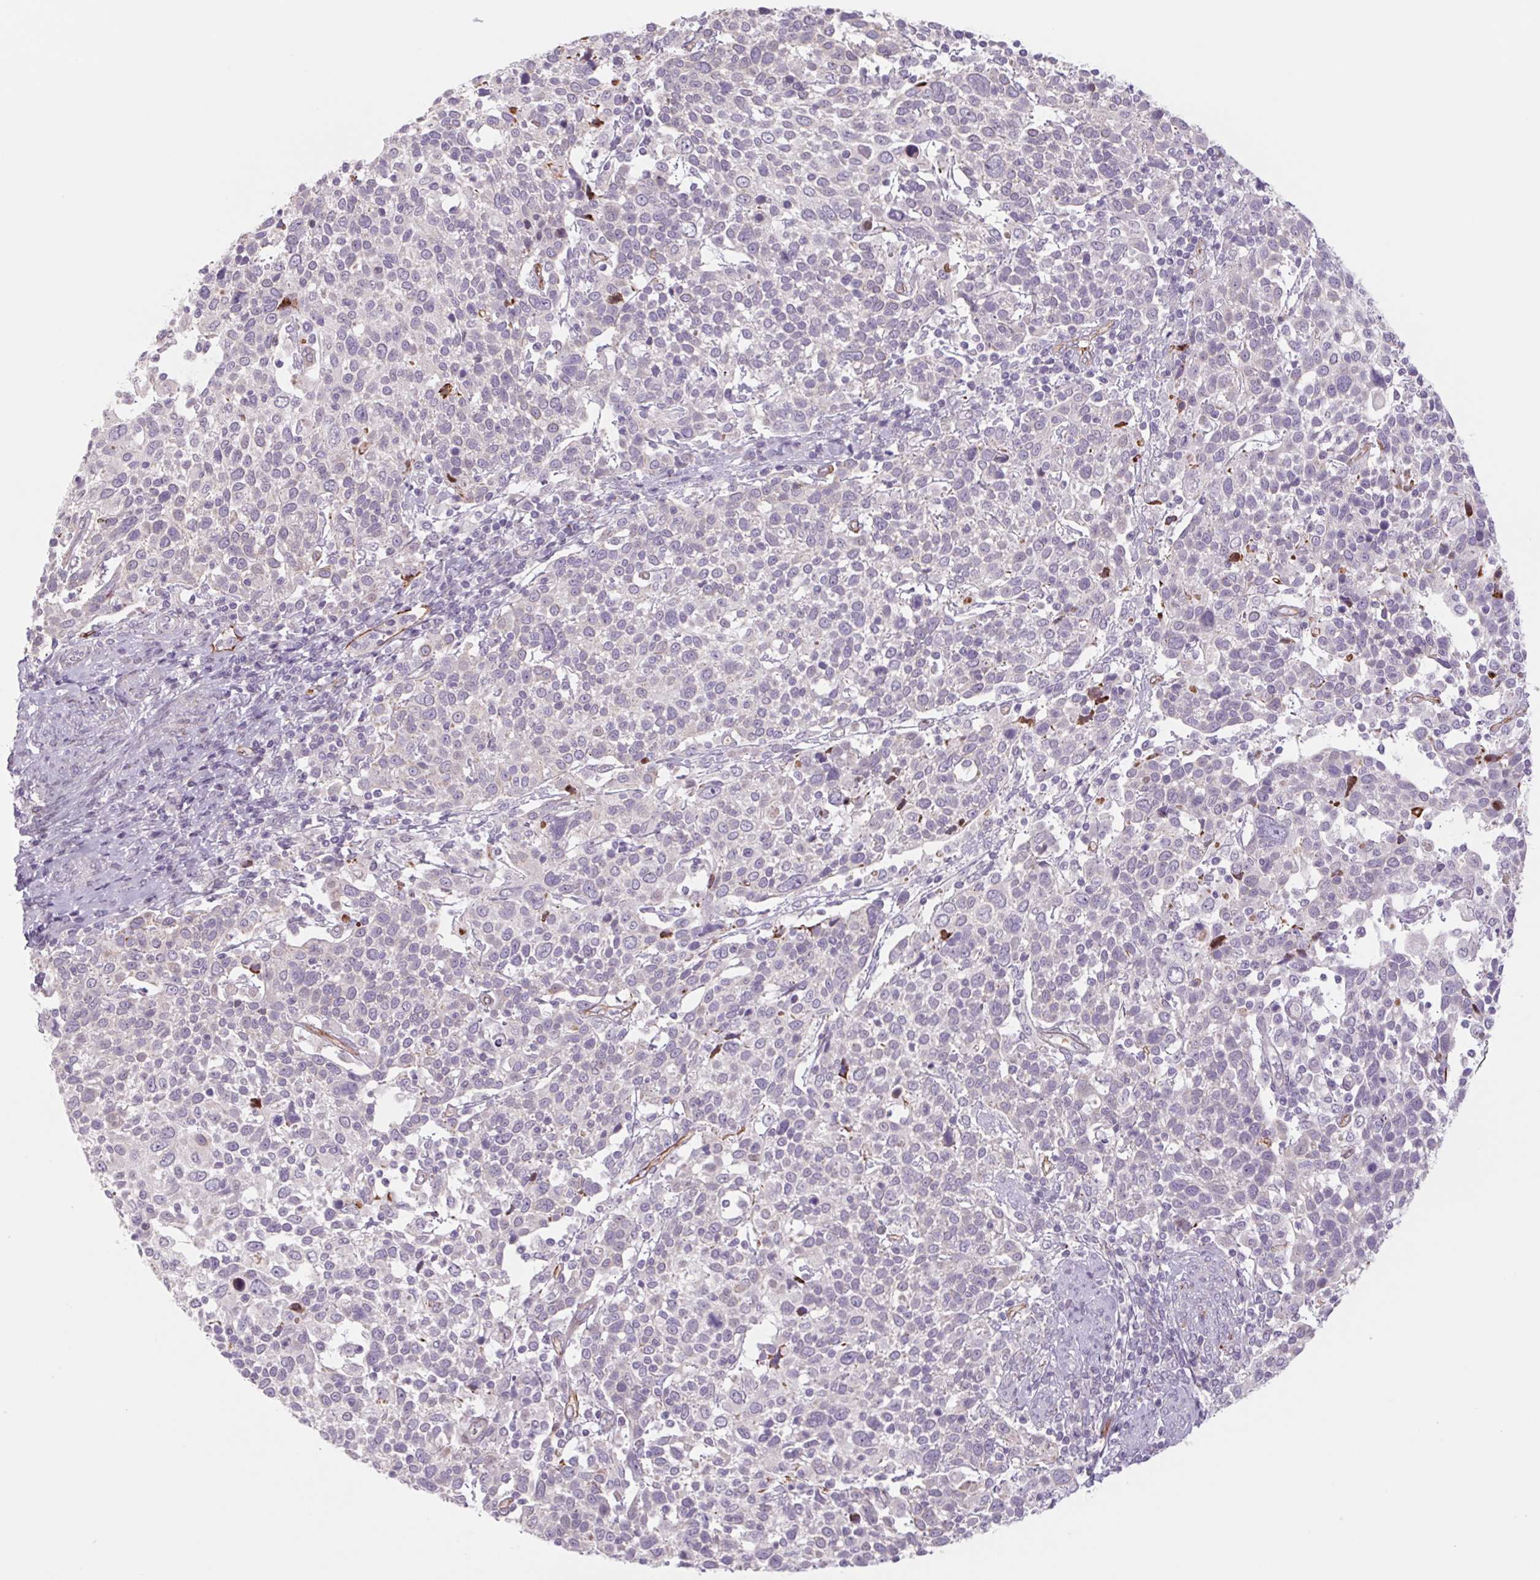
{"staining": {"intensity": "negative", "quantity": "none", "location": "none"}, "tissue": "cervical cancer", "cell_type": "Tumor cells", "image_type": "cancer", "snomed": [{"axis": "morphology", "description": "Squamous cell carcinoma, NOS"}, {"axis": "topography", "description": "Cervix"}], "caption": "An immunohistochemistry (IHC) image of squamous cell carcinoma (cervical) is shown. There is no staining in tumor cells of squamous cell carcinoma (cervical).", "gene": "MS4A13", "patient": {"sex": "female", "age": 61}}